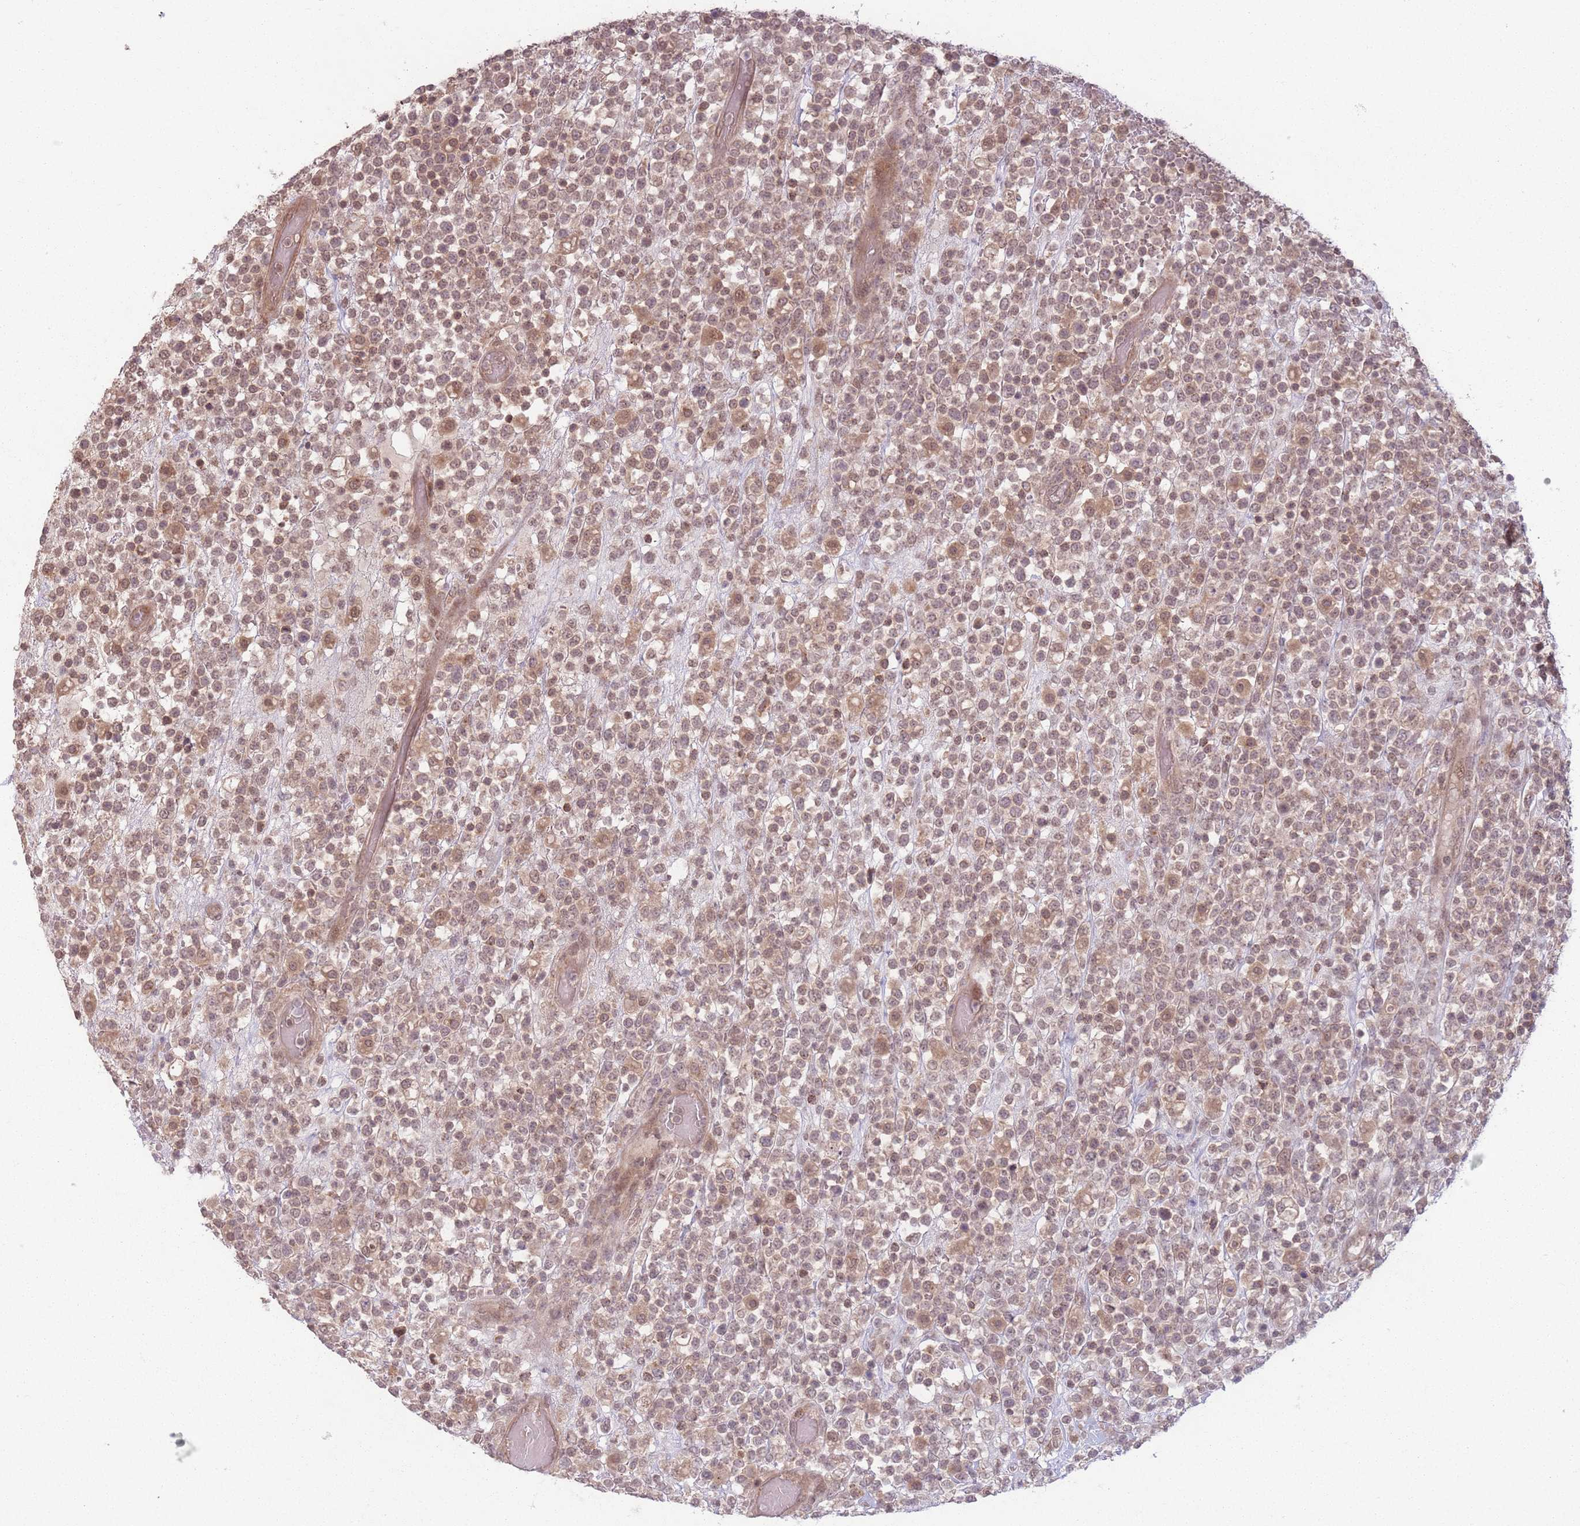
{"staining": {"intensity": "moderate", "quantity": ">75%", "location": "nuclear"}, "tissue": "lymphoma", "cell_type": "Tumor cells", "image_type": "cancer", "snomed": [{"axis": "morphology", "description": "Malignant lymphoma, non-Hodgkin's type, High grade"}, {"axis": "topography", "description": "Colon"}], "caption": "Immunohistochemical staining of human malignant lymphoma, non-Hodgkin's type (high-grade) reveals moderate nuclear protein positivity in about >75% of tumor cells.", "gene": "CCDC154", "patient": {"sex": "female", "age": 53}}